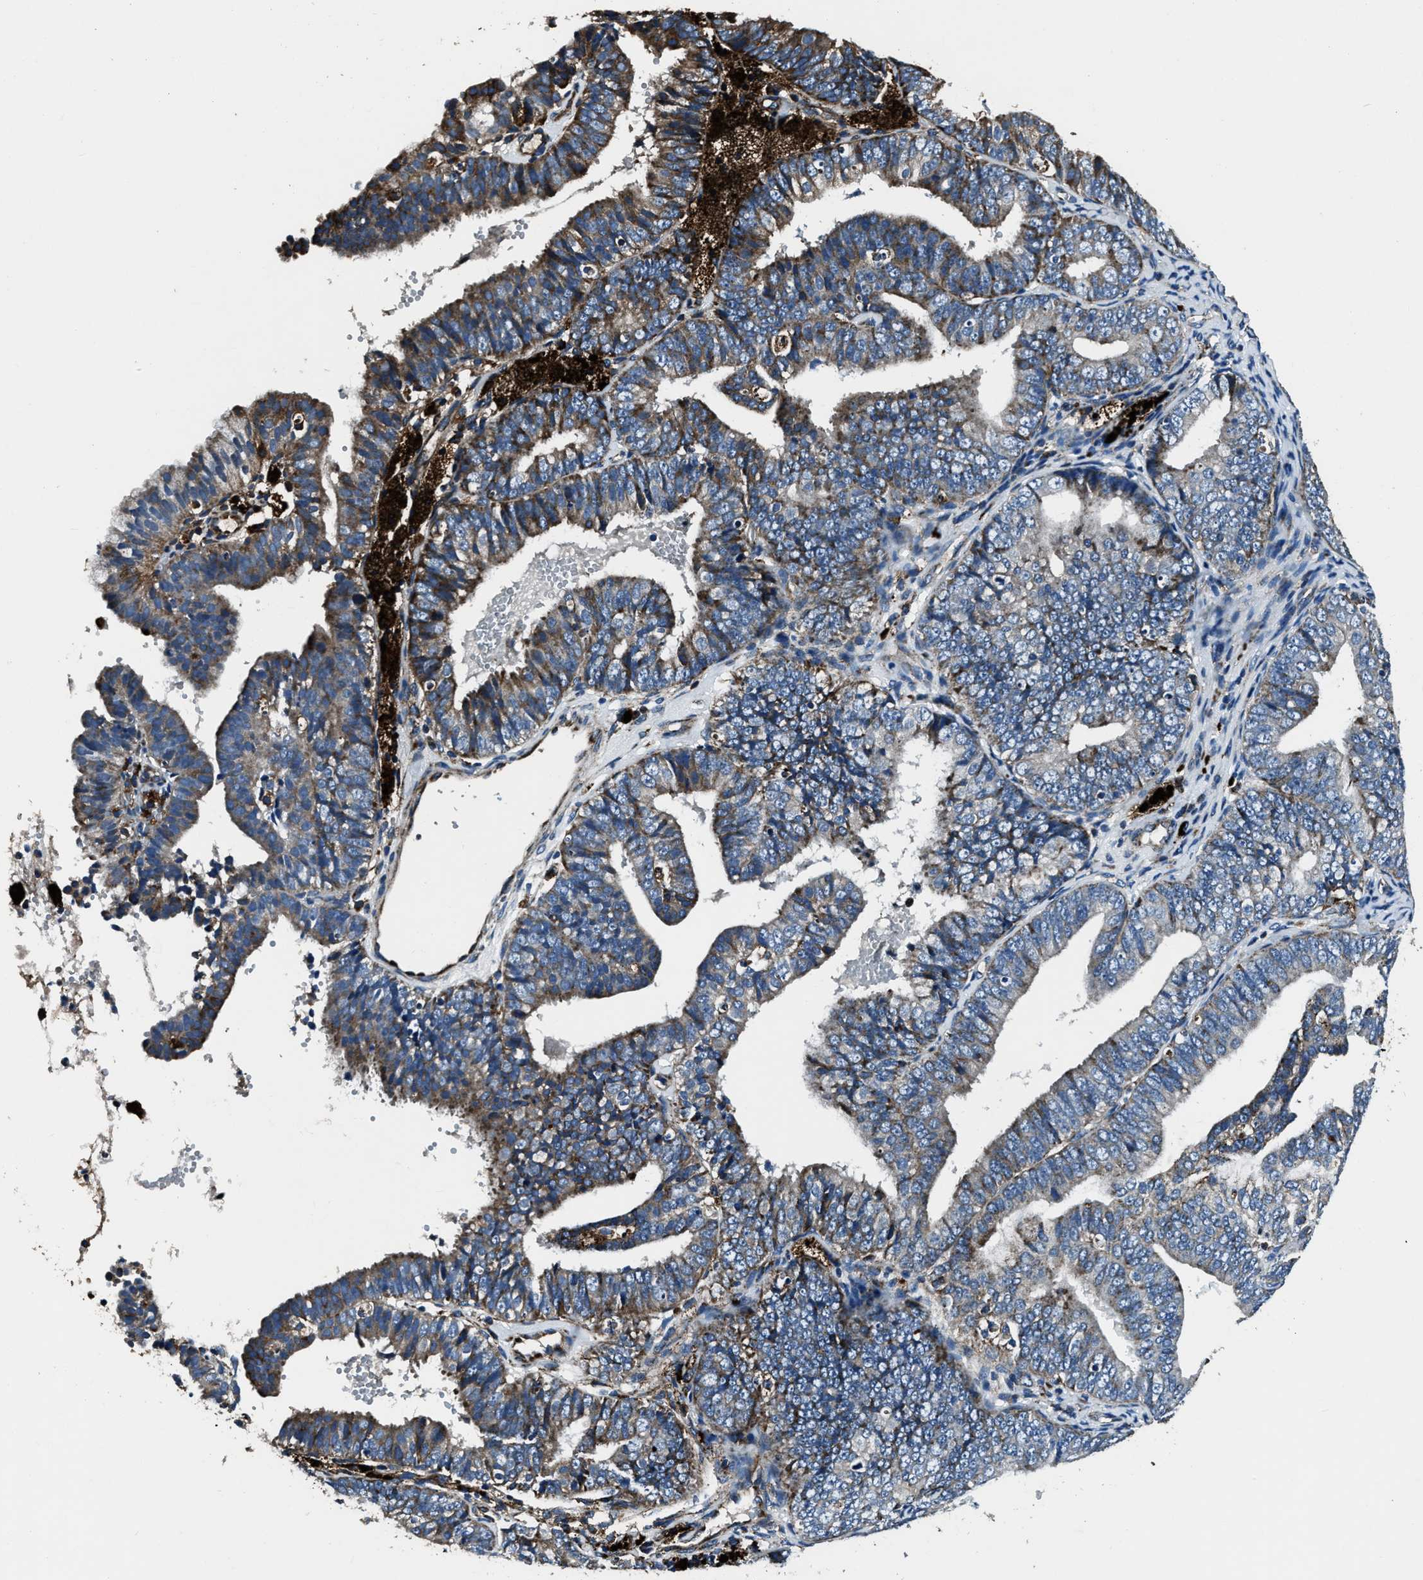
{"staining": {"intensity": "moderate", "quantity": "<25%", "location": "cytoplasmic/membranous"}, "tissue": "endometrial cancer", "cell_type": "Tumor cells", "image_type": "cancer", "snomed": [{"axis": "morphology", "description": "Adenocarcinoma, NOS"}, {"axis": "topography", "description": "Endometrium"}], "caption": "A photomicrograph of human endometrial adenocarcinoma stained for a protein exhibits moderate cytoplasmic/membranous brown staining in tumor cells.", "gene": "OGDH", "patient": {"sex": "female", "age": 63}}